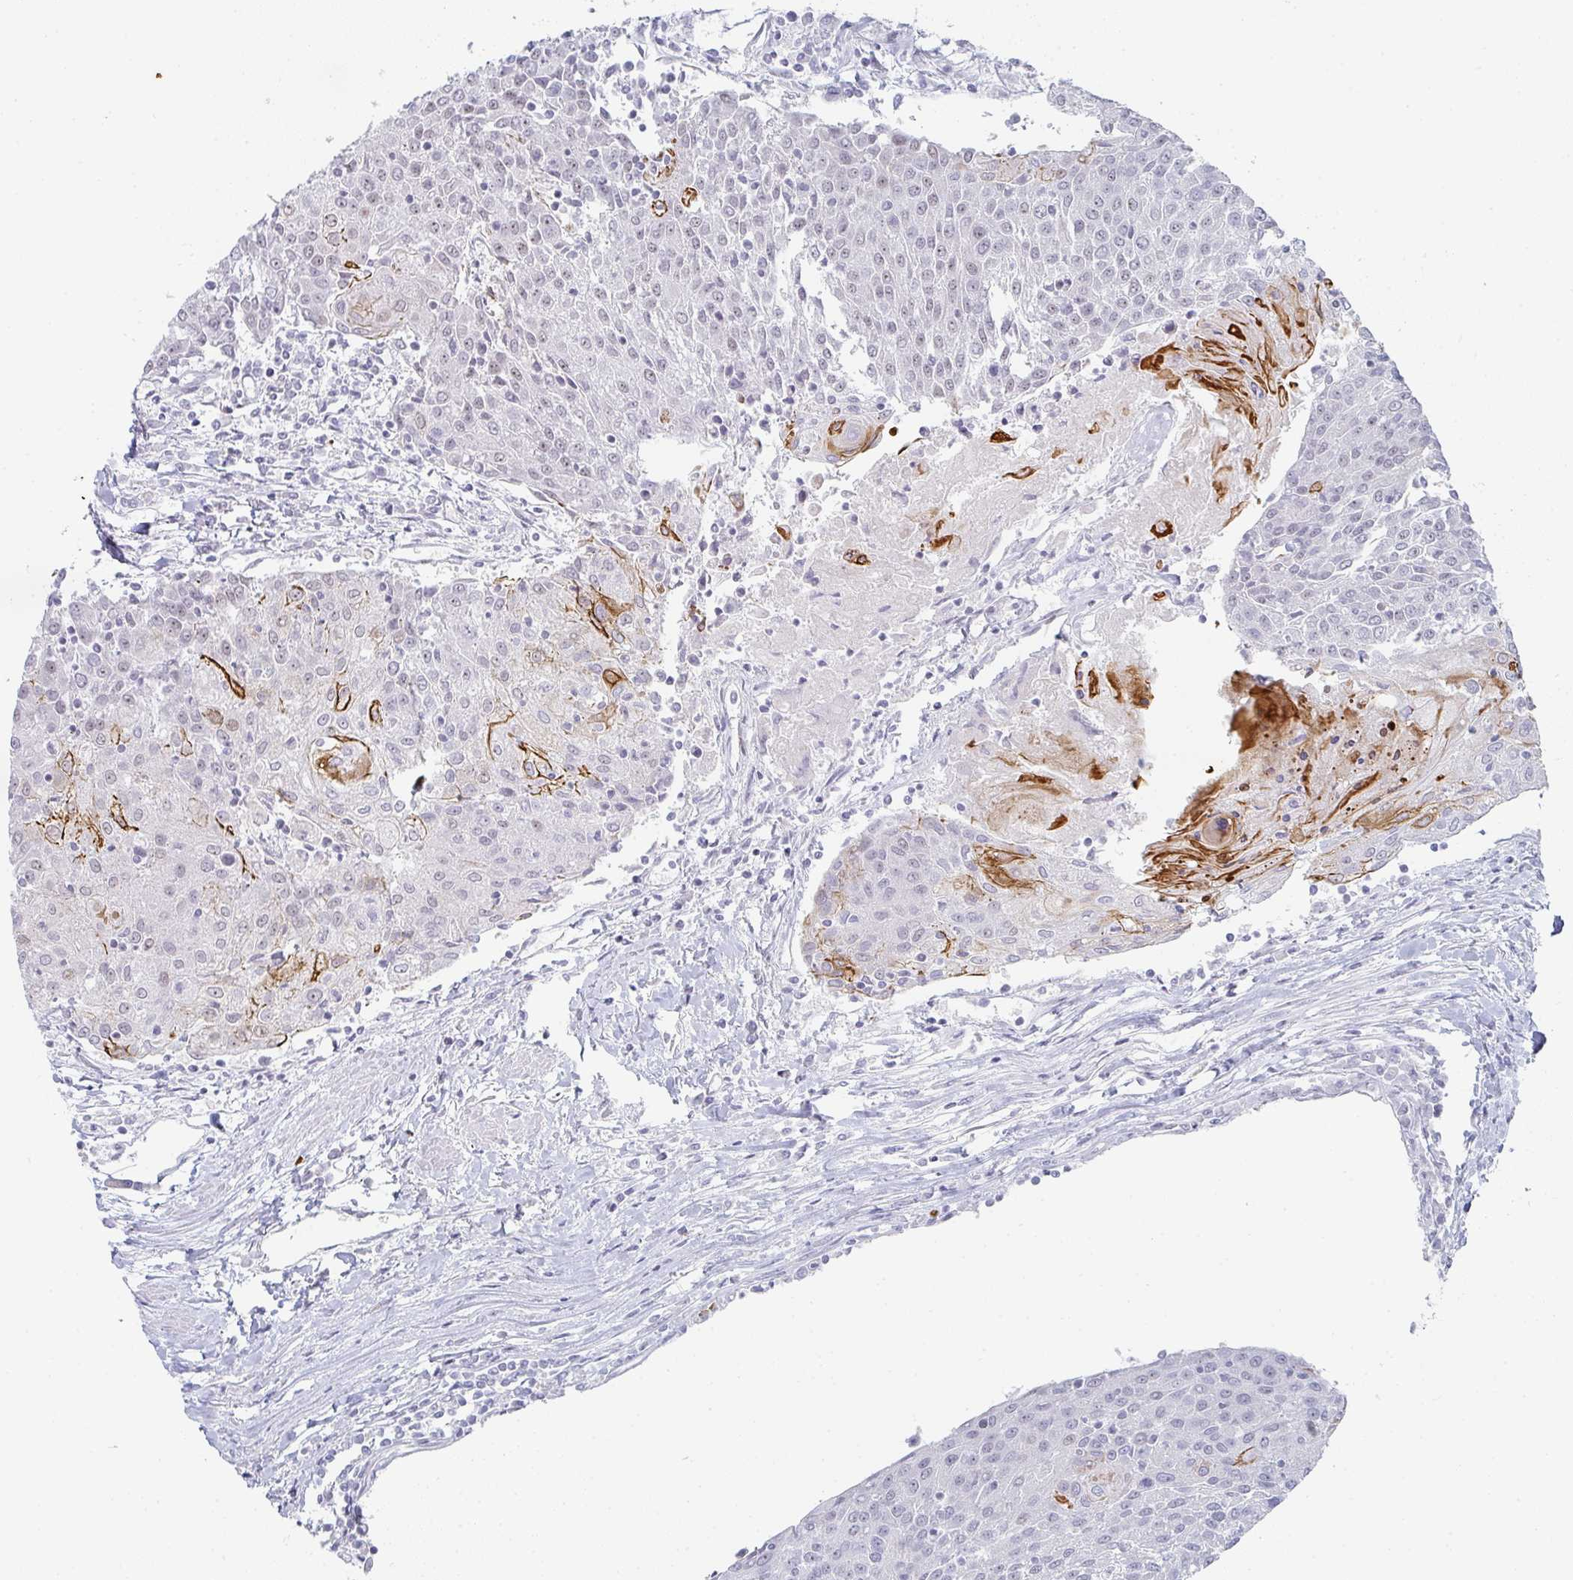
{"staining": {"intensity": "negative", "quantity": "none", "location": "none"}, "tissue": "urothelial cancer", "cell_type": "Tumor cells", "image_type": "cancer", "snomed": [{"axis": "morphology", "description": "Urothelial carcinoma, High grade"}, {"axis": "topography", "description": "Urinary bladder"}], "caption": "The histopathology image displays no significant positivity in tumor cells of urothelial carcinoma (high-grade).", "gene": "POU2AF2", "patient": {"sex": "female", "age": 85}}